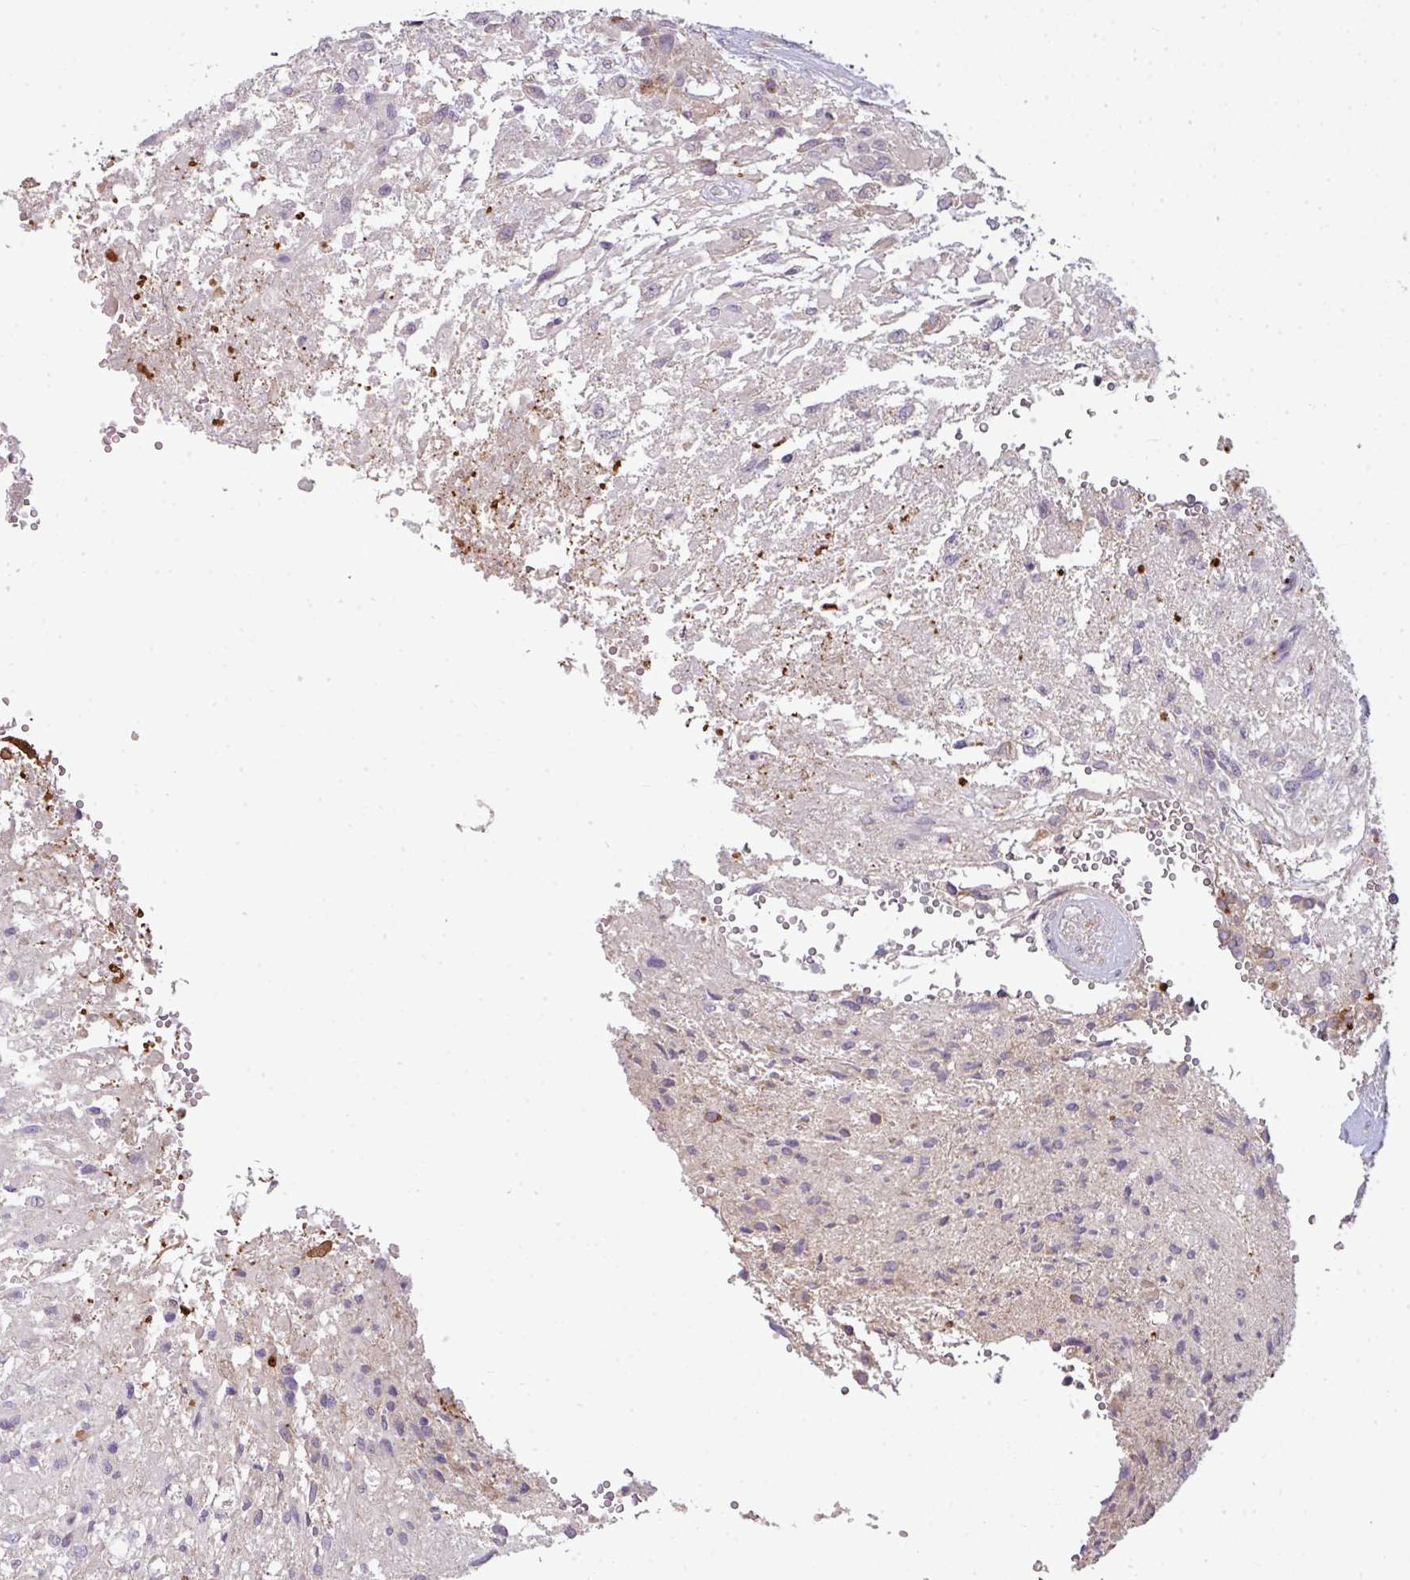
{"staining": {"intensity": "negative", "quantity": "none", "location": "none"}, "tissue": "glioma", "cell_type": "Tumor cells", "image_type": "cancer", "snomed": [{"axis": "morphology", "description": "Glioma, malignant, High grade"}, {"axis": "topography", "description": "Brain"}], "caption": "Immunohistochemical staining of glioma displays no significant positivity in tumor cells.", "gene": "PAPLN", "patient": {"sex": "male", "age": 56}}